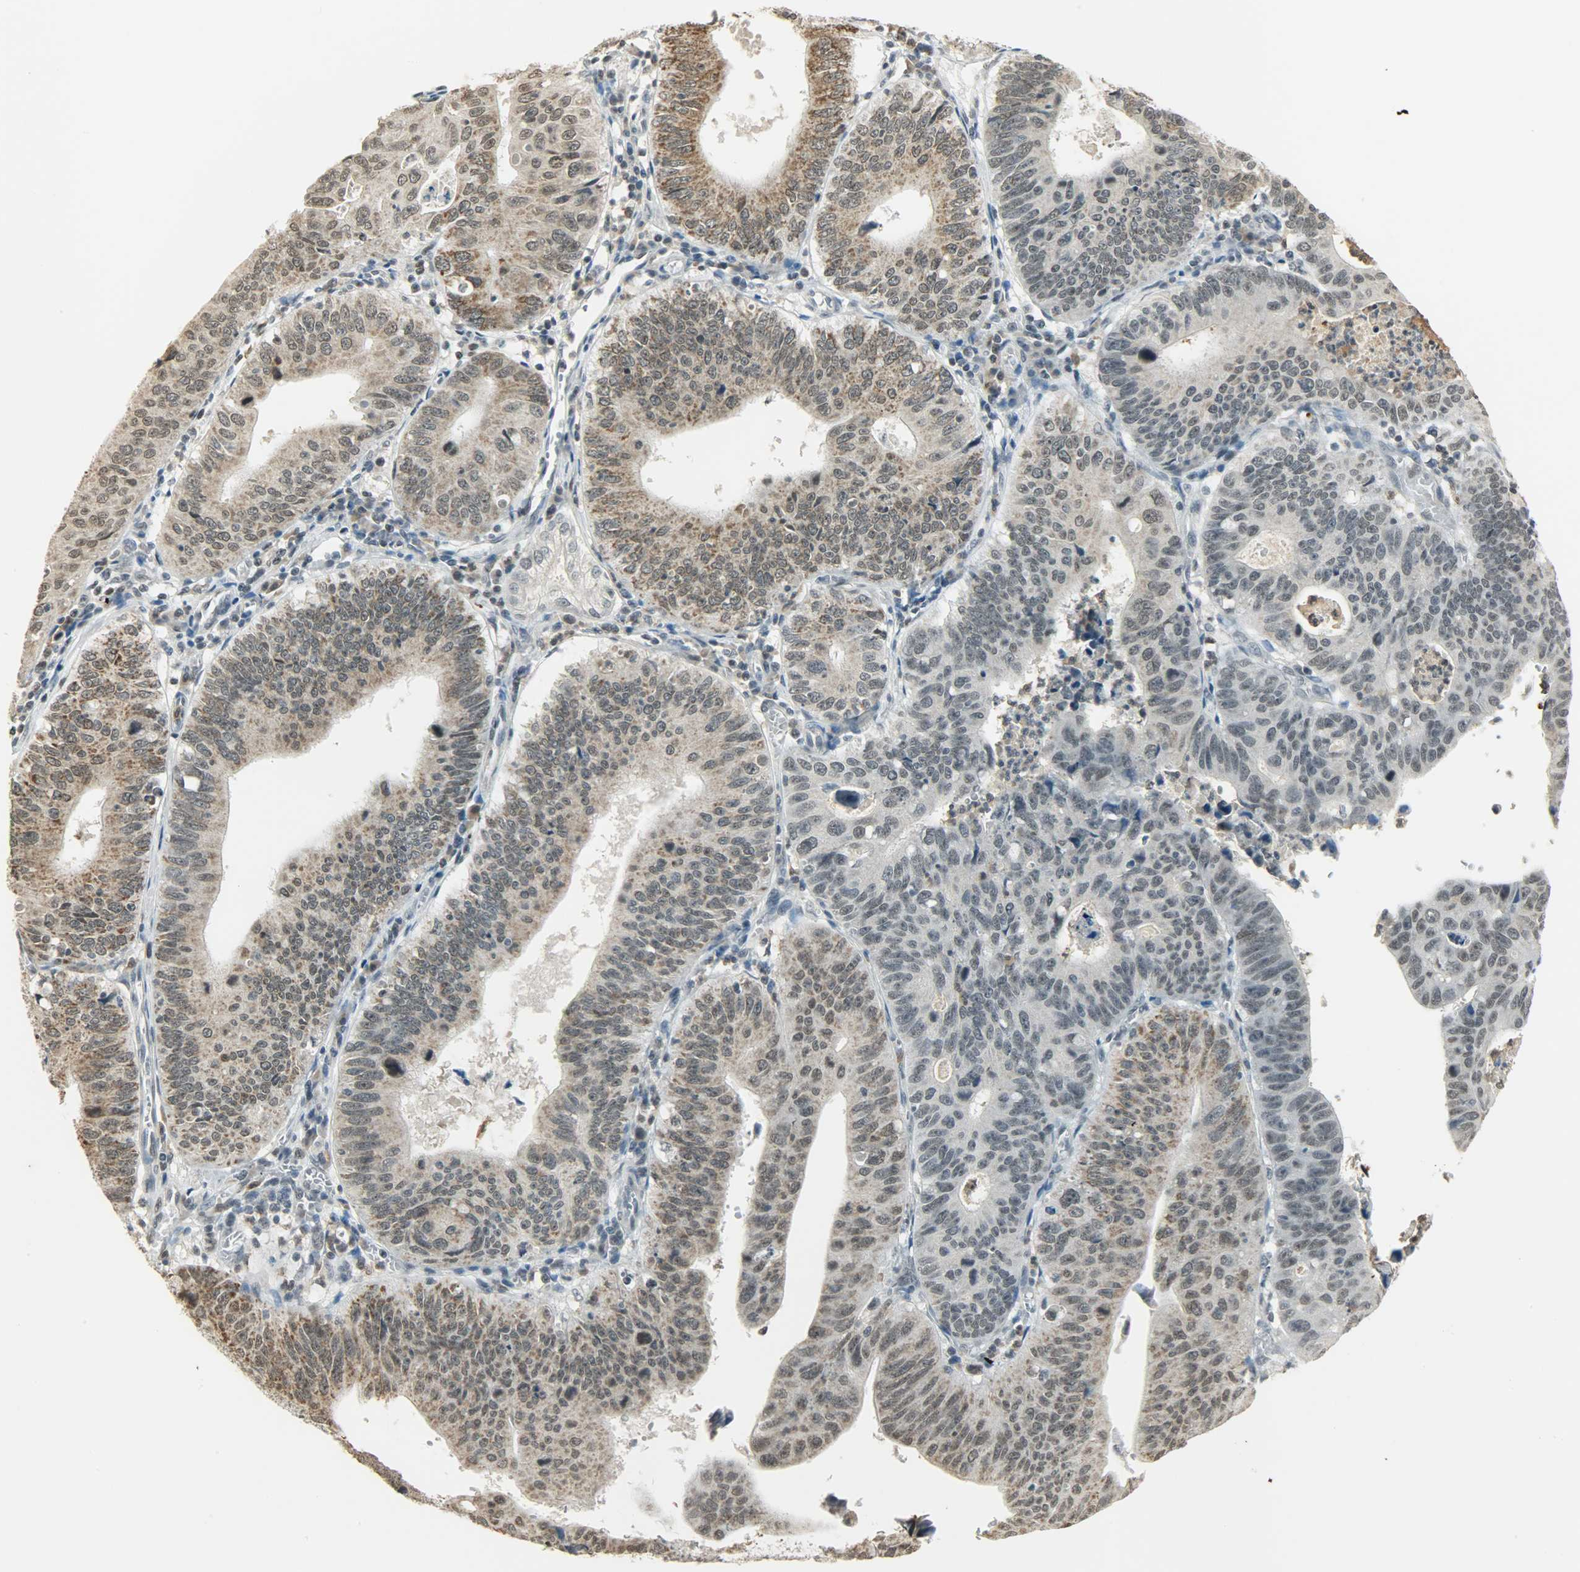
{"staining": {"intensity": "weak", "quantity": "25%-75%", "location": "cytoplasmic/membranous"}, "tissue": "stomach cancer", "cell_type": "Tumor cells", "image_type": "cancer", "snomed": [{"axis": "morphology", "description": "Adenocarcinoma, NOS"}, {"axis": "topography", "description": "Stomach"}], "caption": "Stomach adenocarcinoma tissue displays weak cytoplasmic/membranous staining in approximately 25%-75% of tumor cells", "gene": "SMARCA5", "patient": {"sex": "male", "age": 59}}